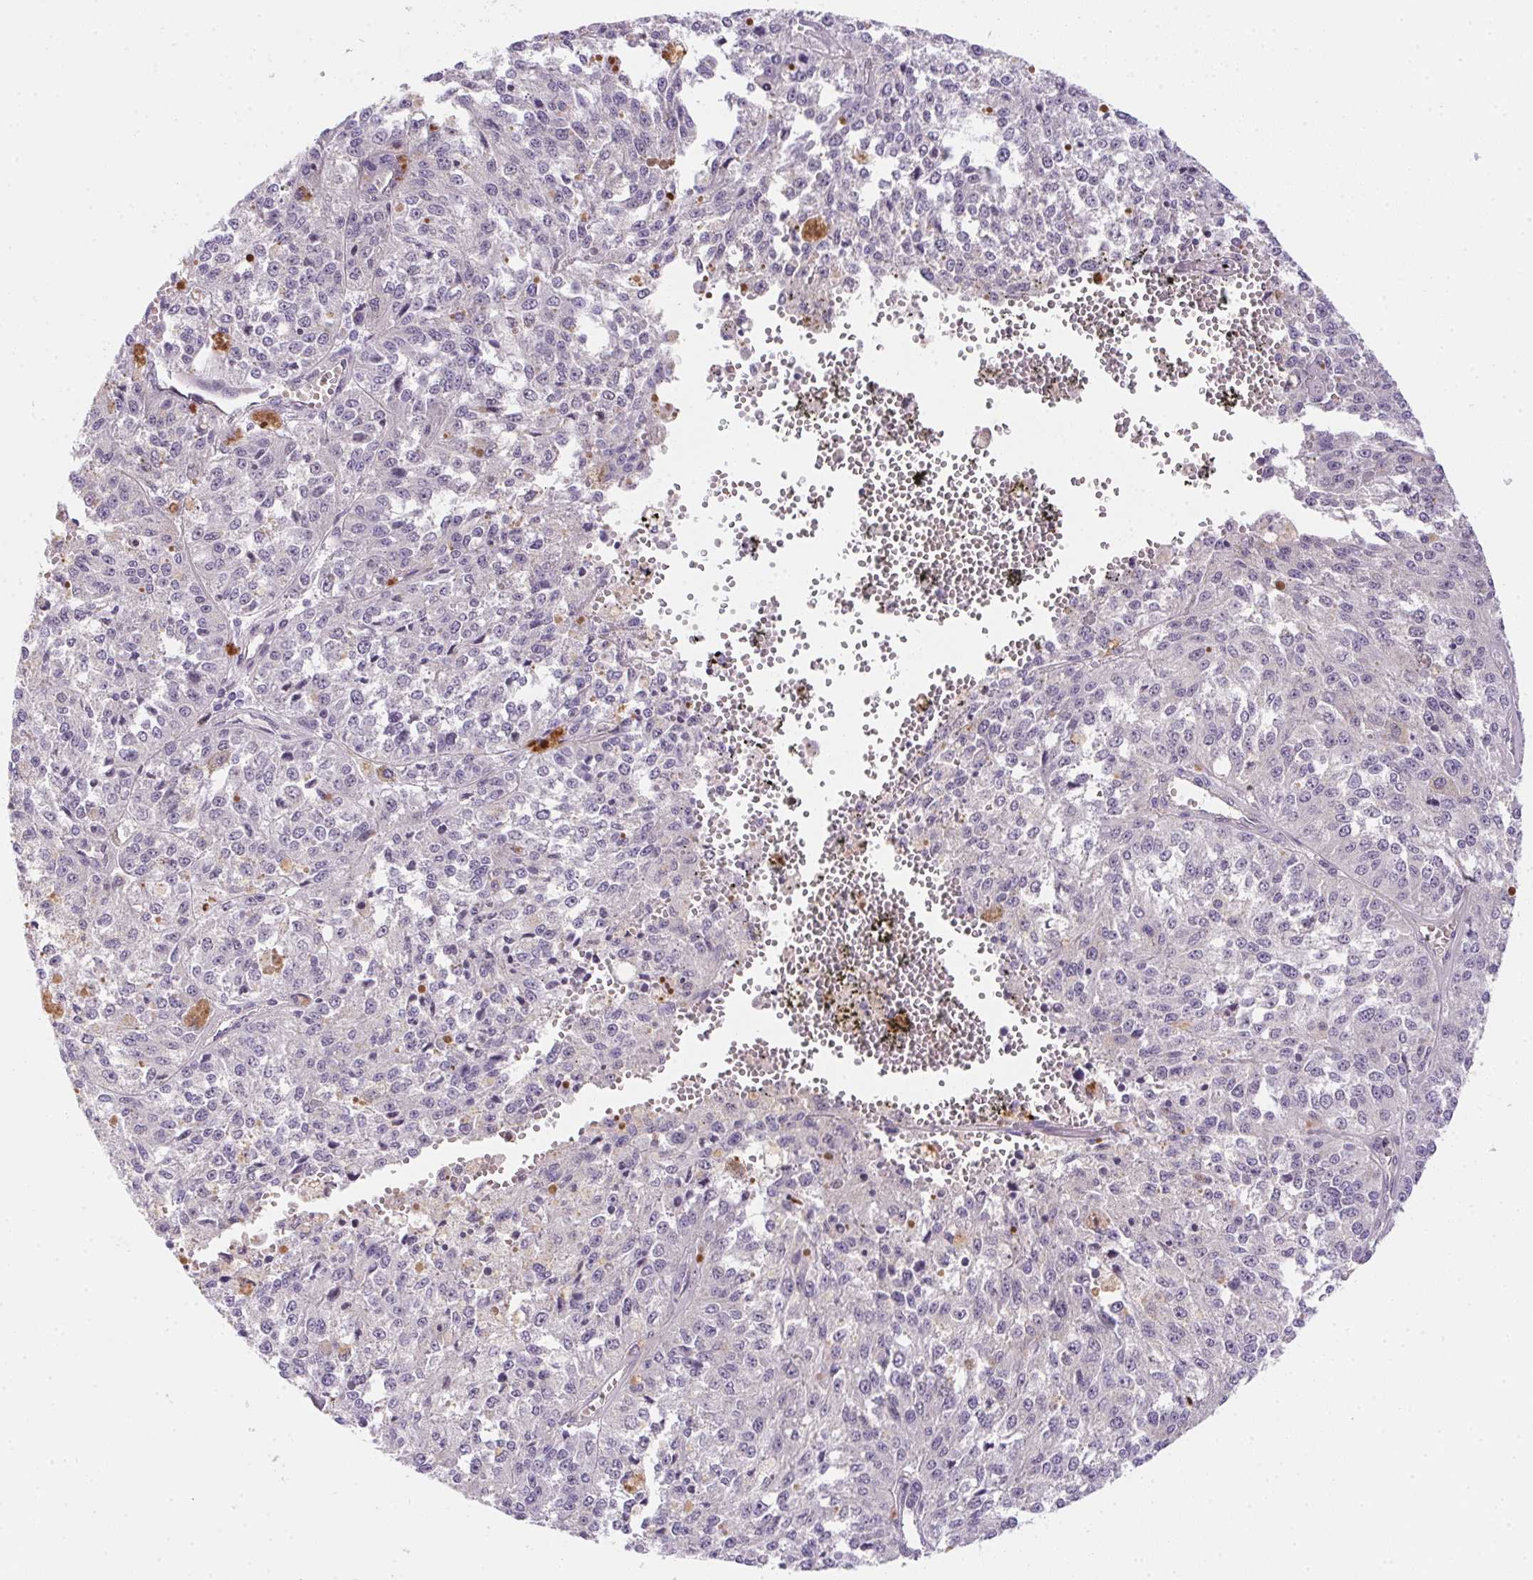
{"staining": {"intensity": "negative", "quantity": "none", "location": "none"}, "tissue": "melanoma", "cell_type": "Tumor cells", "image_type": "cancer", "snomed": [{"axis": "morphology", "description": "Malignant melanoma, Metastatic site"}, {"axis": "topography", "description": "Lymph node"}], "caption": "The micrograph demonstrates no staining of tumor cells in melanoma.", "gene": "PRKAA1", "patient": {"sex": "female", "age": 64}}